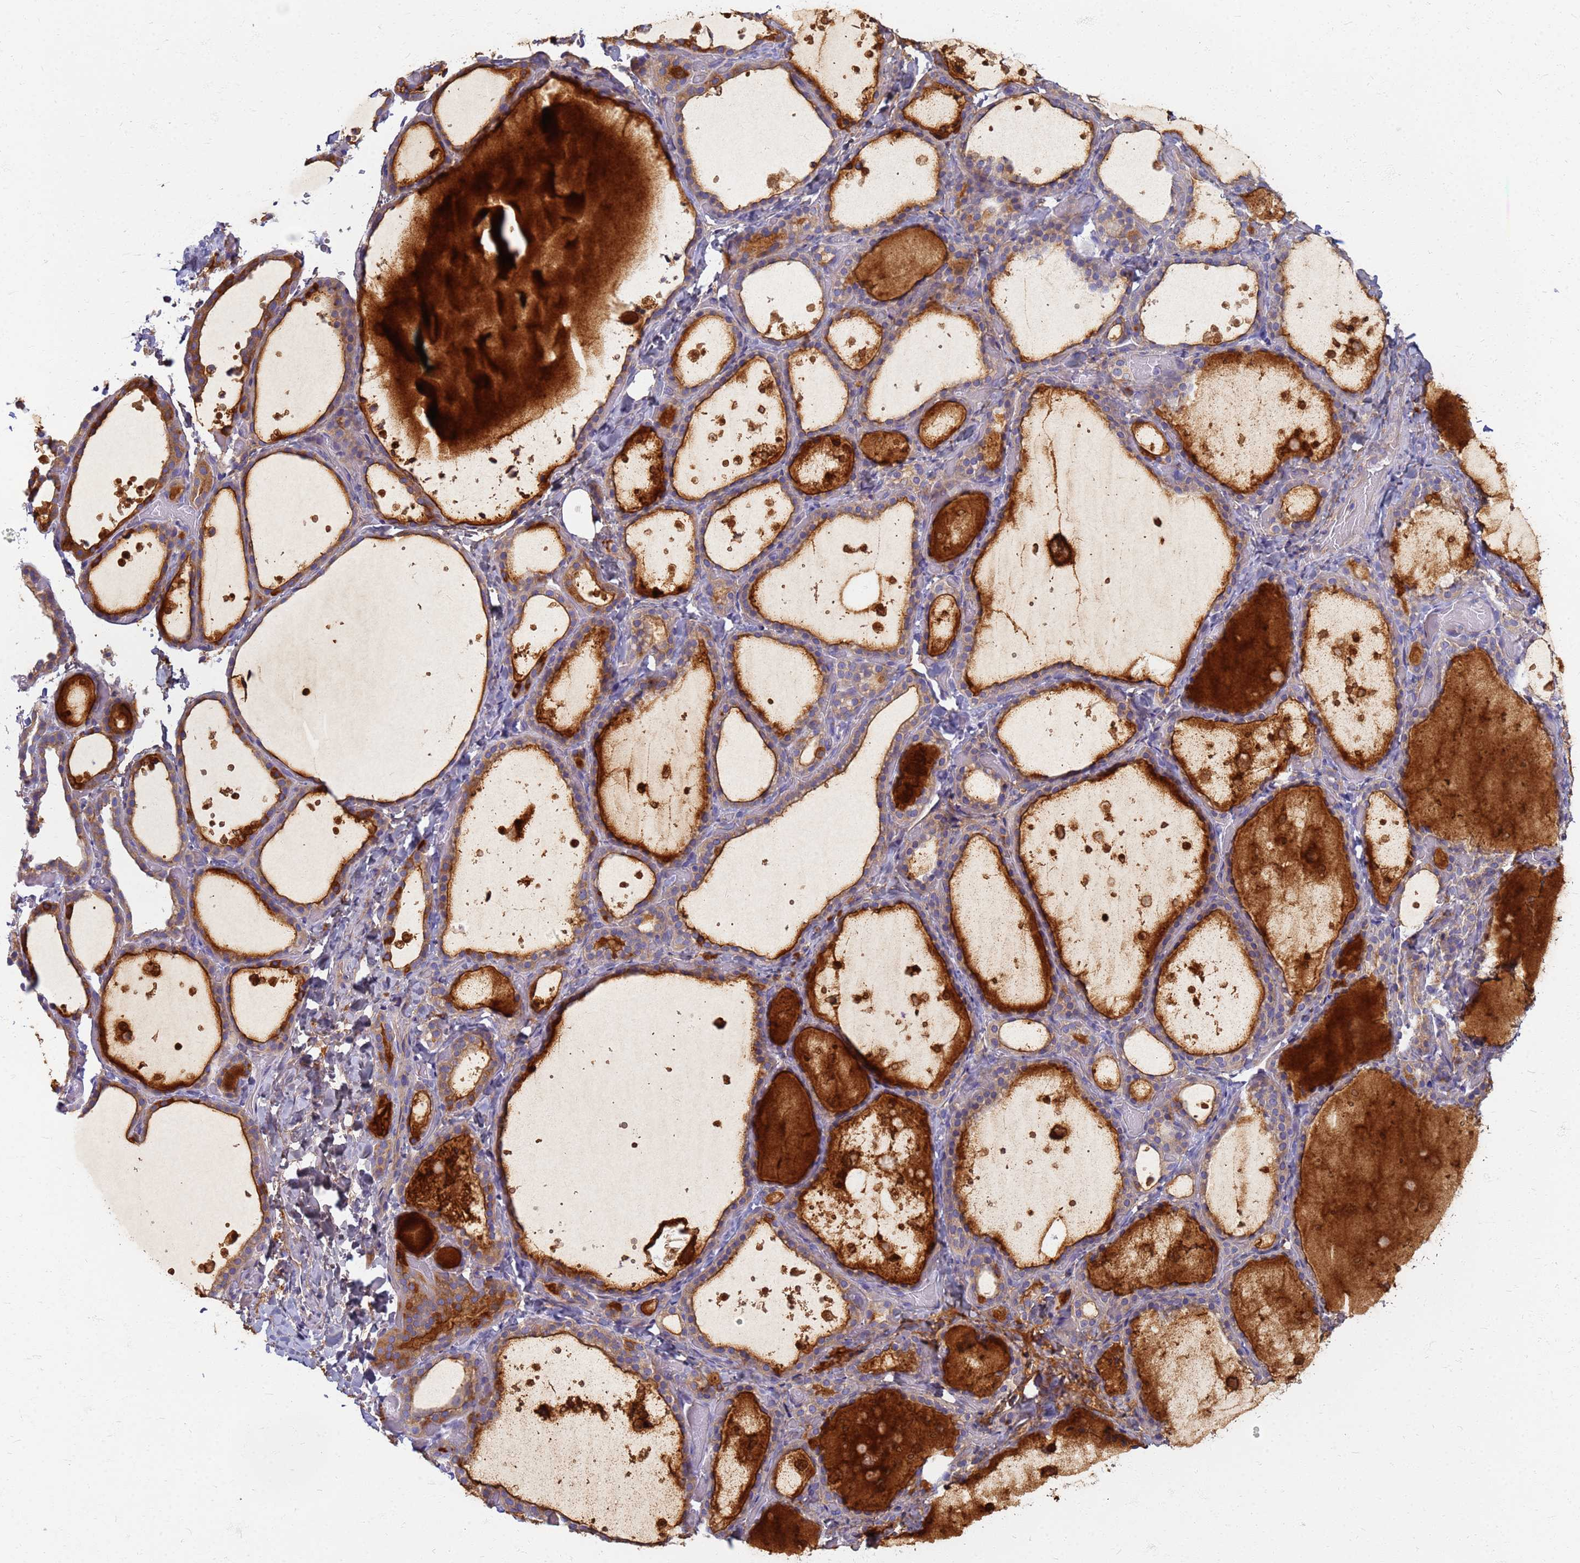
{"staining": {"intensity": "moderate", "quantity": ">75%", "location": "cytoplasmic/membranous"}, "tissue": "thyroid gland", "cell_type": "Glandular cells", "image_type": "normal", "snomed": [{"axis": "morphology", "description": "Normal tissue, NOS"}, {"axis": "topography", "description": "Thyroid gland"}], "caption": "IHC image of normal human thyroid gland stained for a protein (brown), which shows medium levels of moderate cytoplasmic/membranous staining in about >75% of glandular cells.", "gene": "EEA1", "patient": {"sex": "female", "age": 44}}